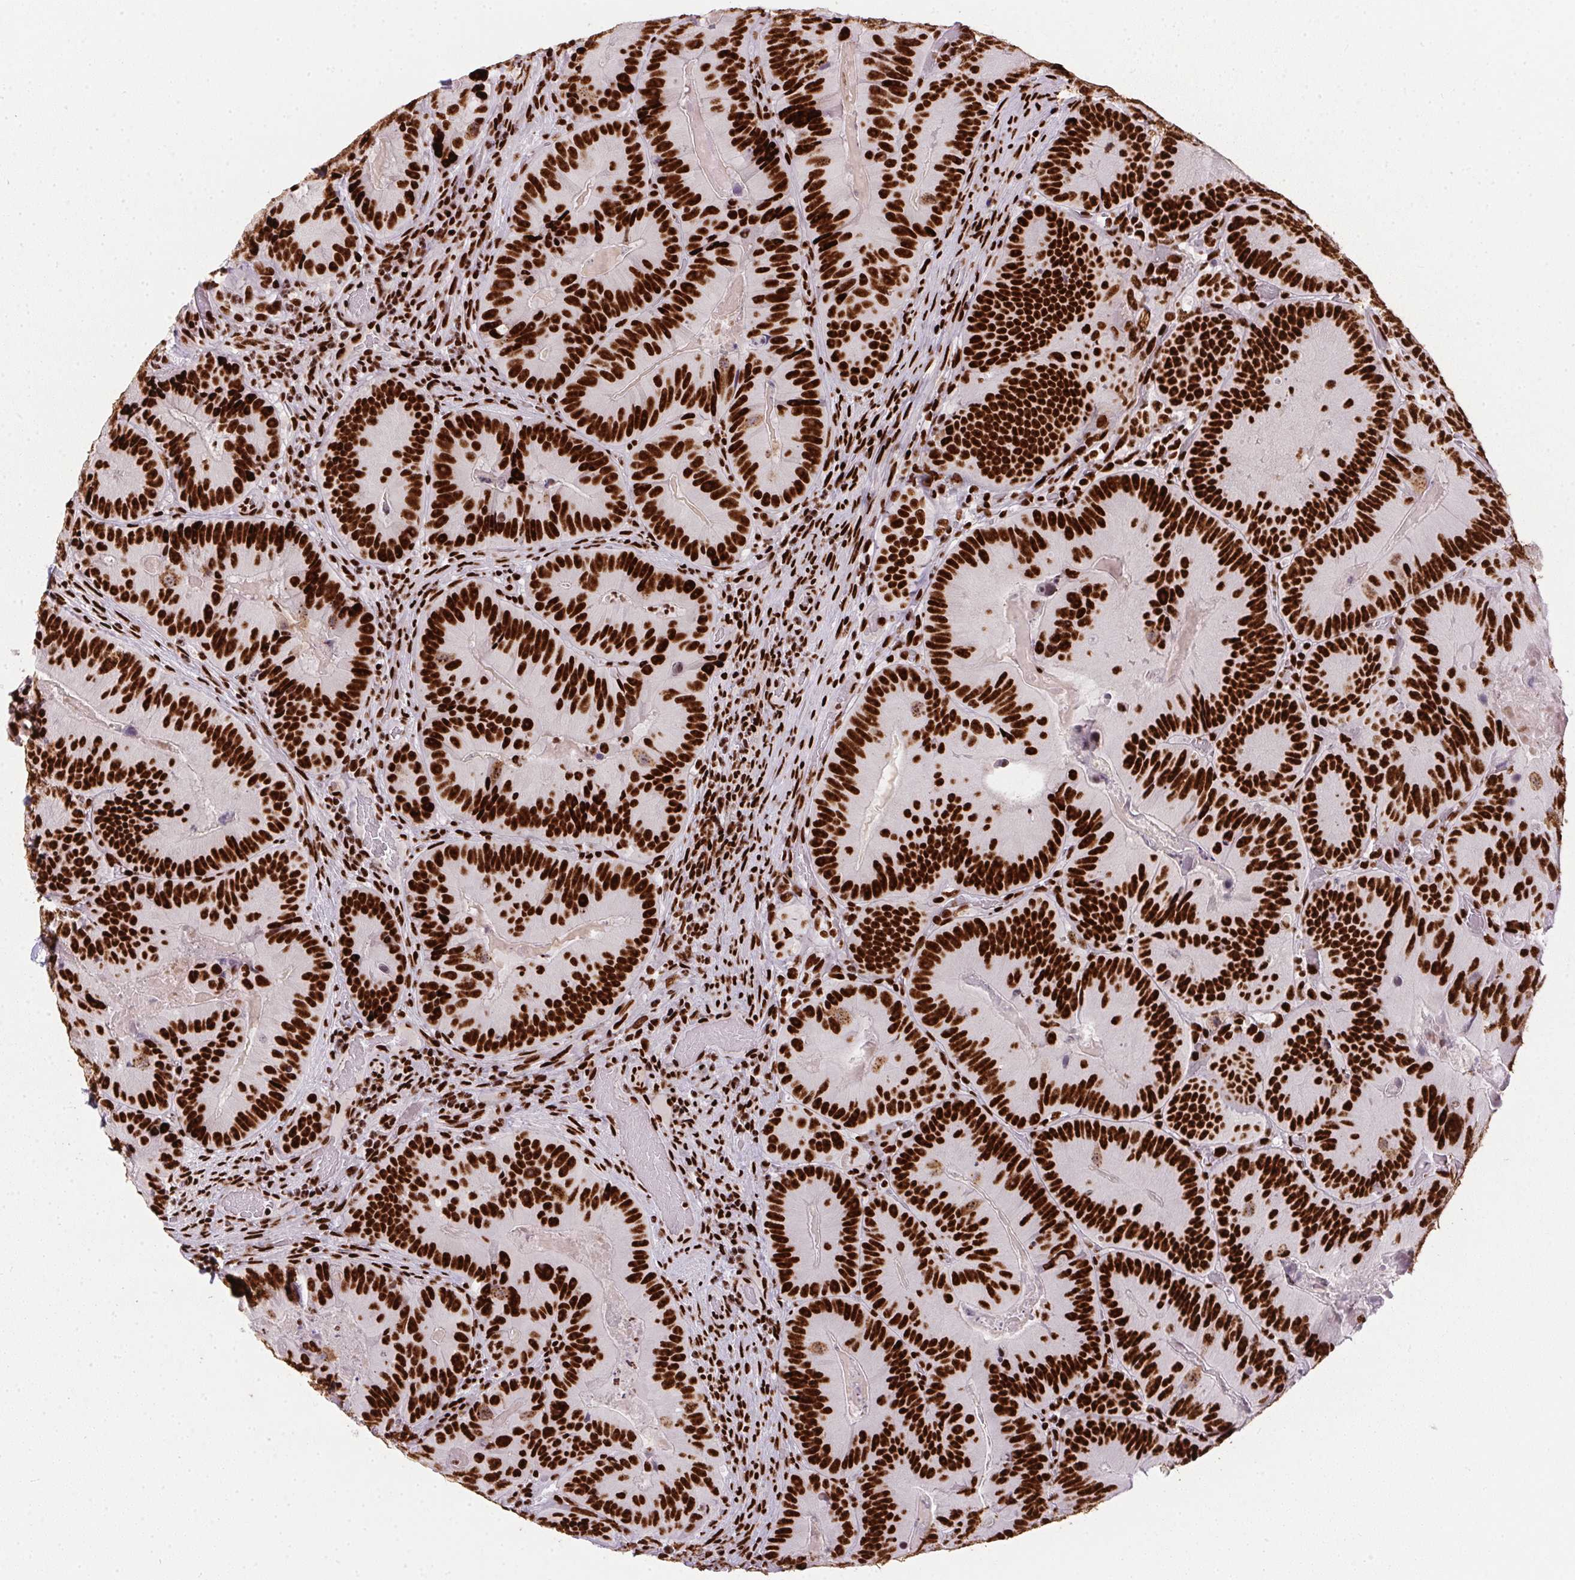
{"staining": {"intensity": "strong", "quantity": ">75%", "location": "nuclear"}, "tissue": "colorectal cancer", "cell_type": "Tumor cells", "image_type": "cancer", "snomed": [{"axis": "morphology", "description": "Adenocarcinoma, NOS"}, {"axis": "topography", "description": "Colon"}], "caption": "A histopathology image of colorectal adenocarcinoma stained for a protein exhibits strong nuclear brown staining in tumor cells.", "gene": "PAGE3", "patient": {"sex": "female", "age": 86}}